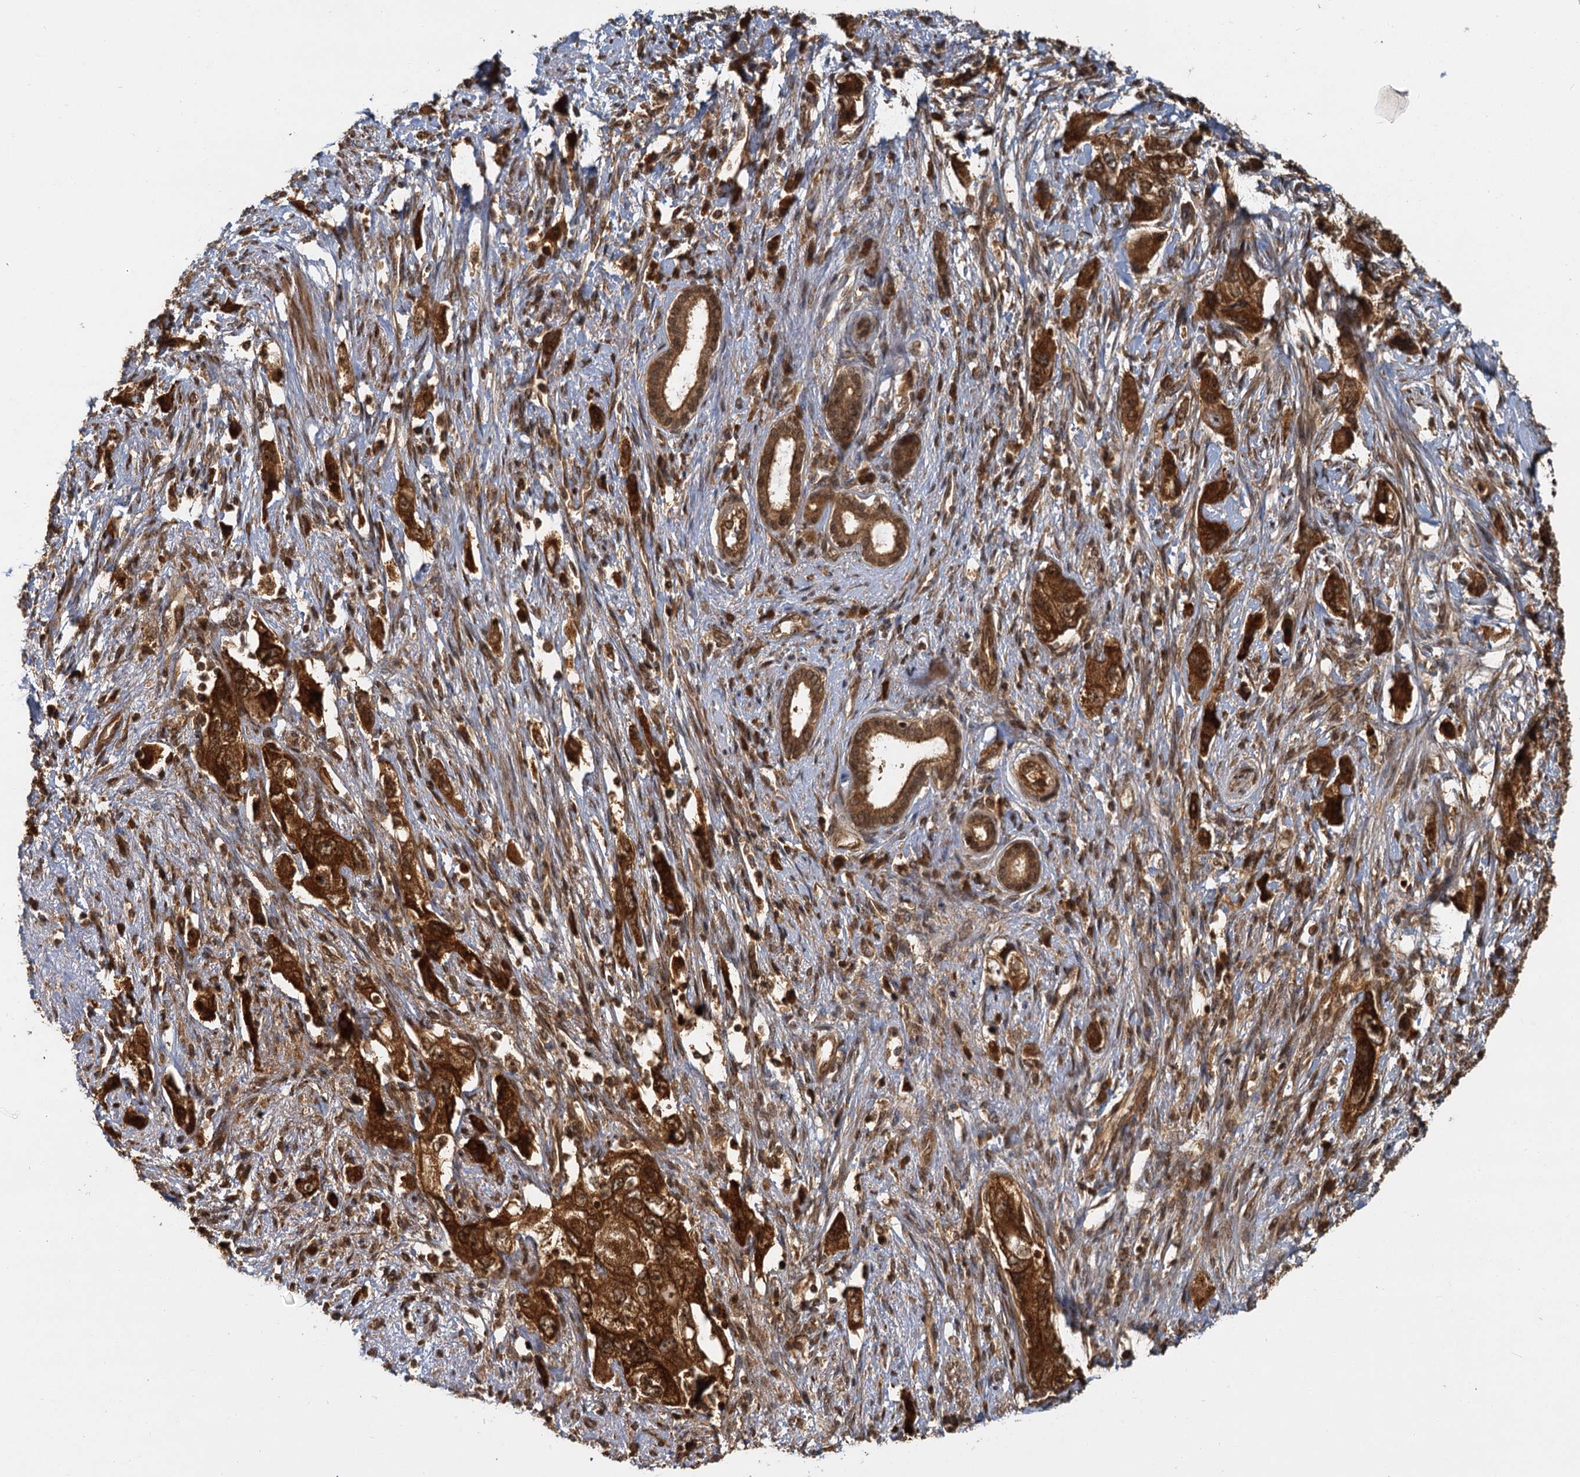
{"staining": {"intensity": "strong", "quantity": ">75%", "location": "cytoplasmic/membranous,nuclear"}, "tissue": "pancreatic cancer", "cell_type": "Tumor cells", "image_type": "cancer", "snomed": [{"axis": "morphology", "description": "Adenocarcinoma, NOS"}, {"axis": "topography", "description": "Pancreas"}], "caption": "Strong cytoplasmic/membranous and nuclear expression is seen in about >75% of tumor cells in pancreatic cancer. Immunohistochemistry stains the protein of interest in brown and the nuclei are stained blue.", "gene": "ZNF549", "patient": {"sex": "female", "age": 73}}